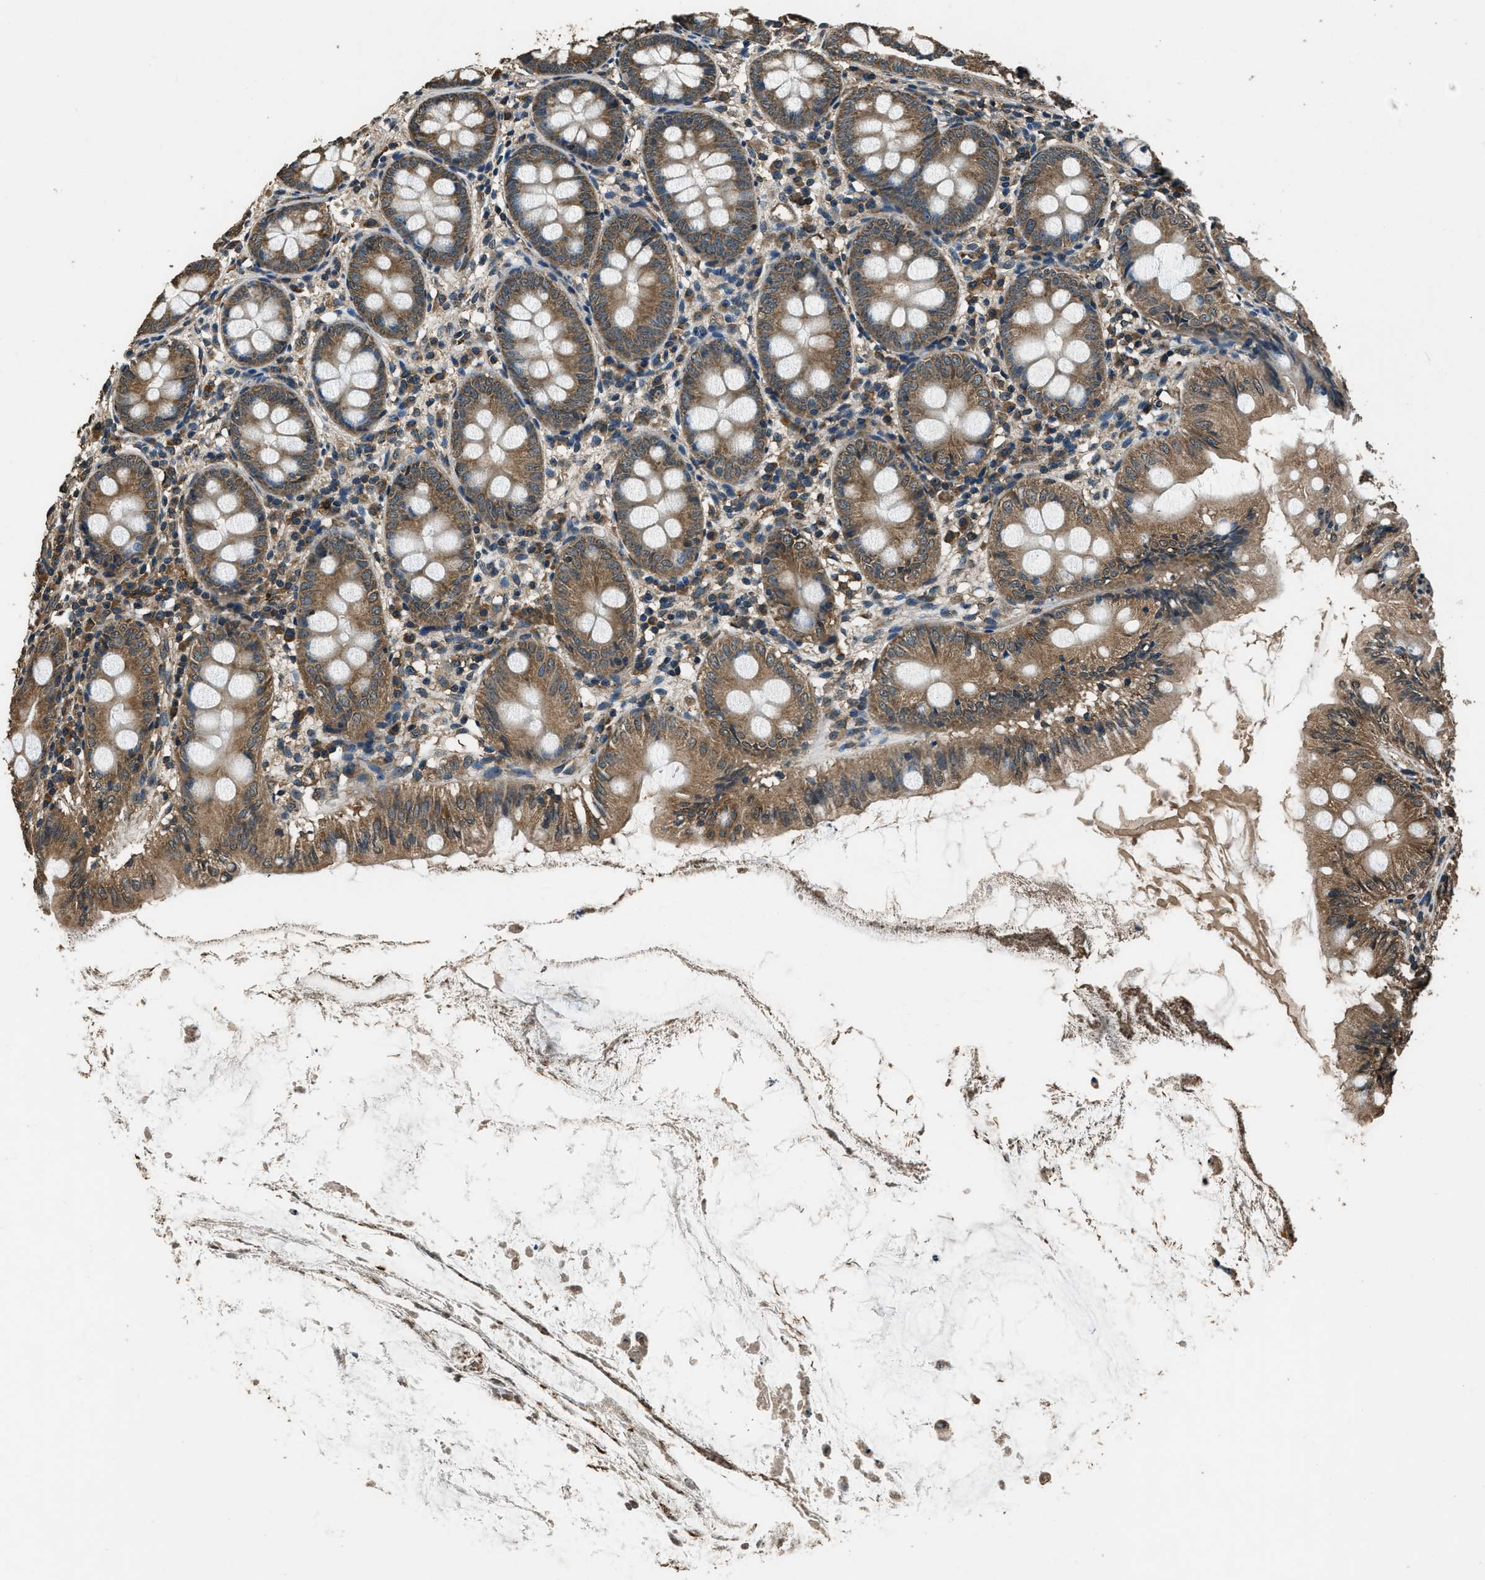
{"staining": {"intensity": "moderate", "quantity": ">75%", "location": "cytoplasmic/membranous"}, "tissue": "appendix", "cell_type": "Glandular cells", "image_type": "normal", "snomed": [{"axis": "morphology", "description": "Normal tissue, NOS"}, {"axis": "topography", "description": "Appendix"}], "caption": "Appendix was stained to show a protein in brown. There is medium levels of moderate cytoplasmic/membranous positivity in about >75% of glandular cells. (IHC, brightfield microscopy, high magnification).", "gene": "SALL3", "patient": {"sex": "female", "age": 77}}